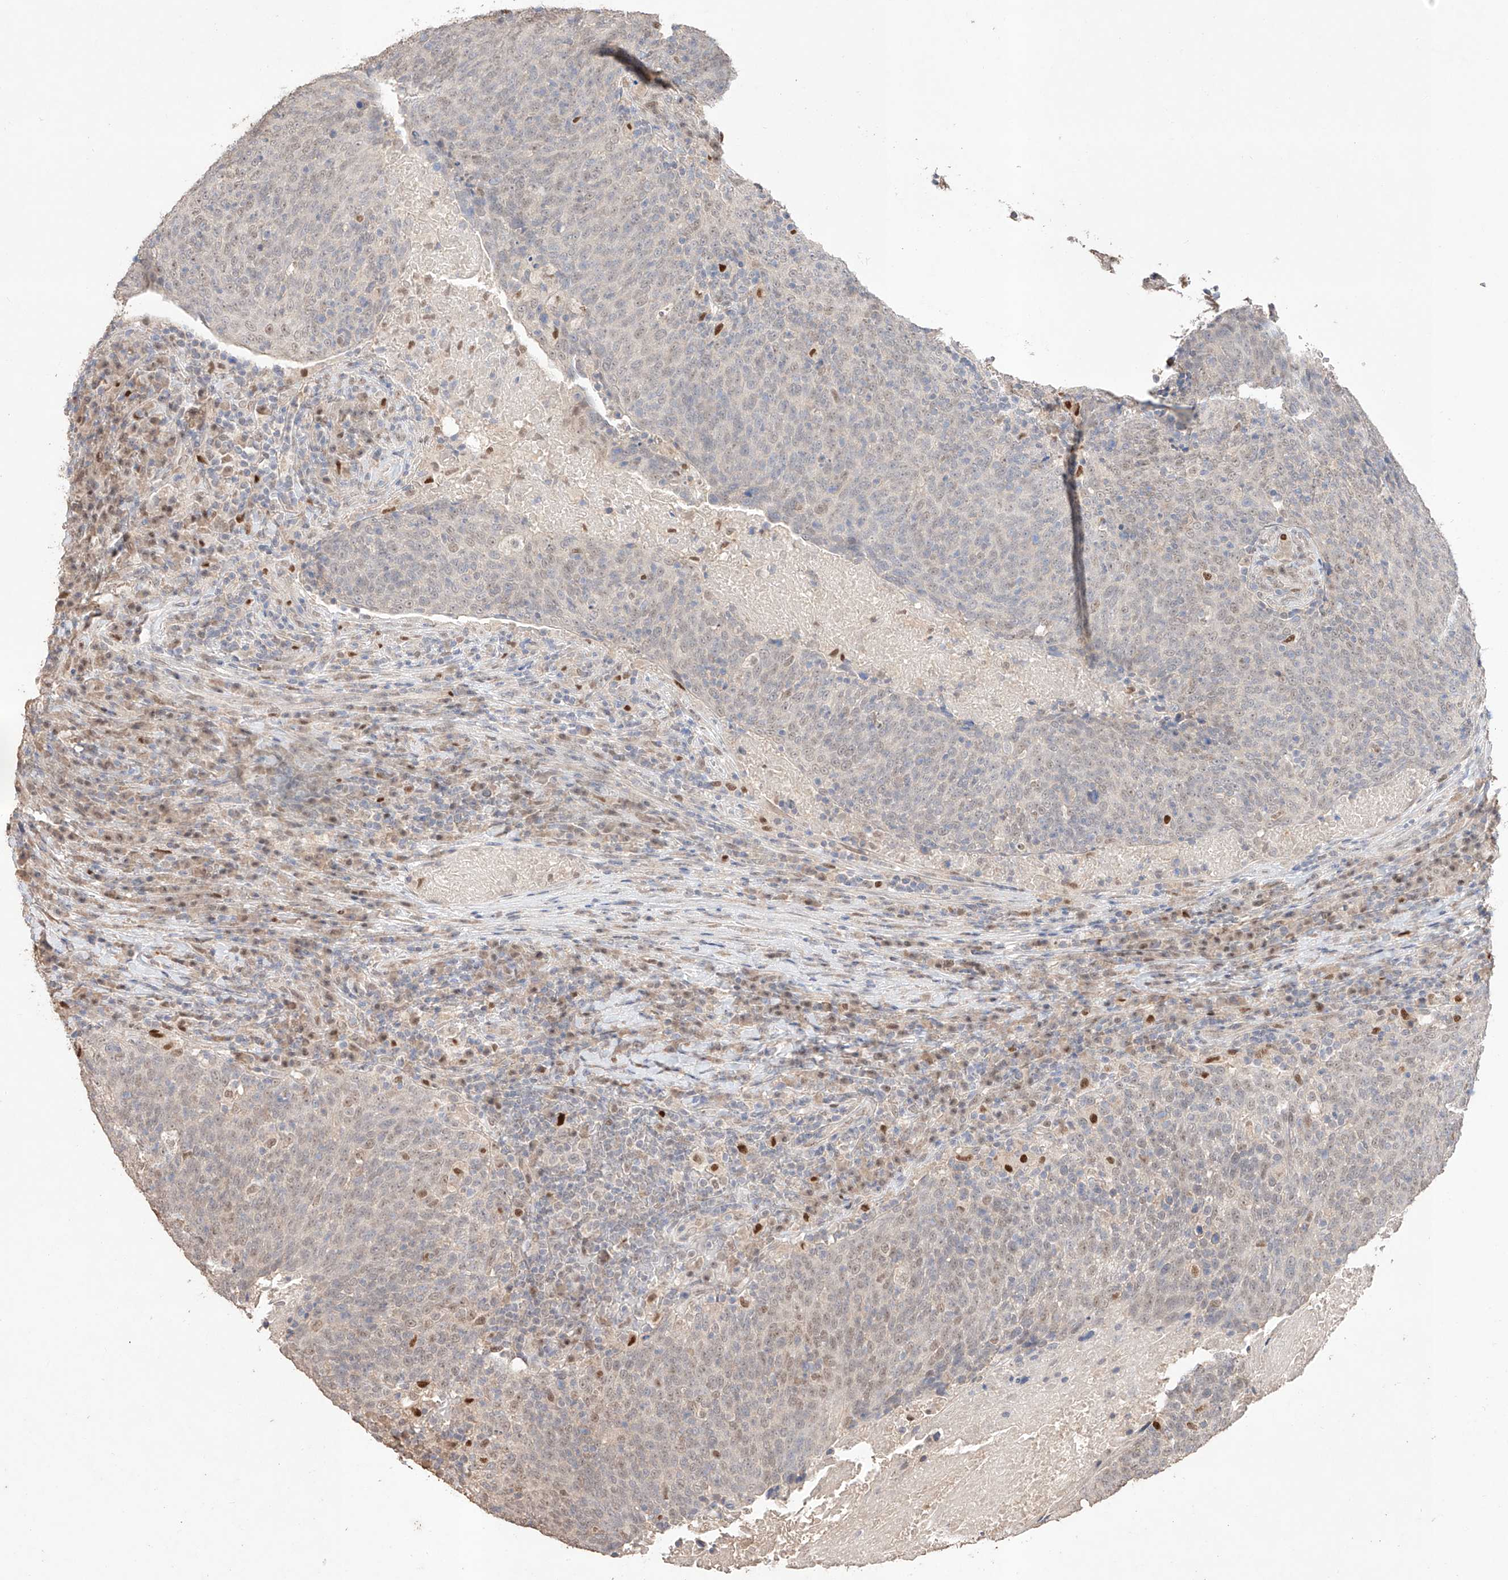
{"staining": {"intensity": "weak", "quantity": "25%-75%", "location": "nuclear"}, "tissue": "head and neck cancer", "cell_type": "Tumor cells", "image_type": "cancer", "snomed": [{"axis": "morphology", "description": "Squamous cell carcinoma, NOS"}, {"axis": "morphology", "description": "Squamous cell carcinoma, metastatic, NOS"}, {"axis": "topography", "description": "Lymph node"}, {"axis": "topography", "description": "Head-Neck"}], "caption": "DAB (3,3'-diaminobenzidine) immunohistochemical staining of metastatic squamous cell carcinoma (head and neck) shows weak nuclear protein positivity in about 25%-75% of tumor cells.", "gene": "APIP", "patient": {"sex": "male", "age": 62}}